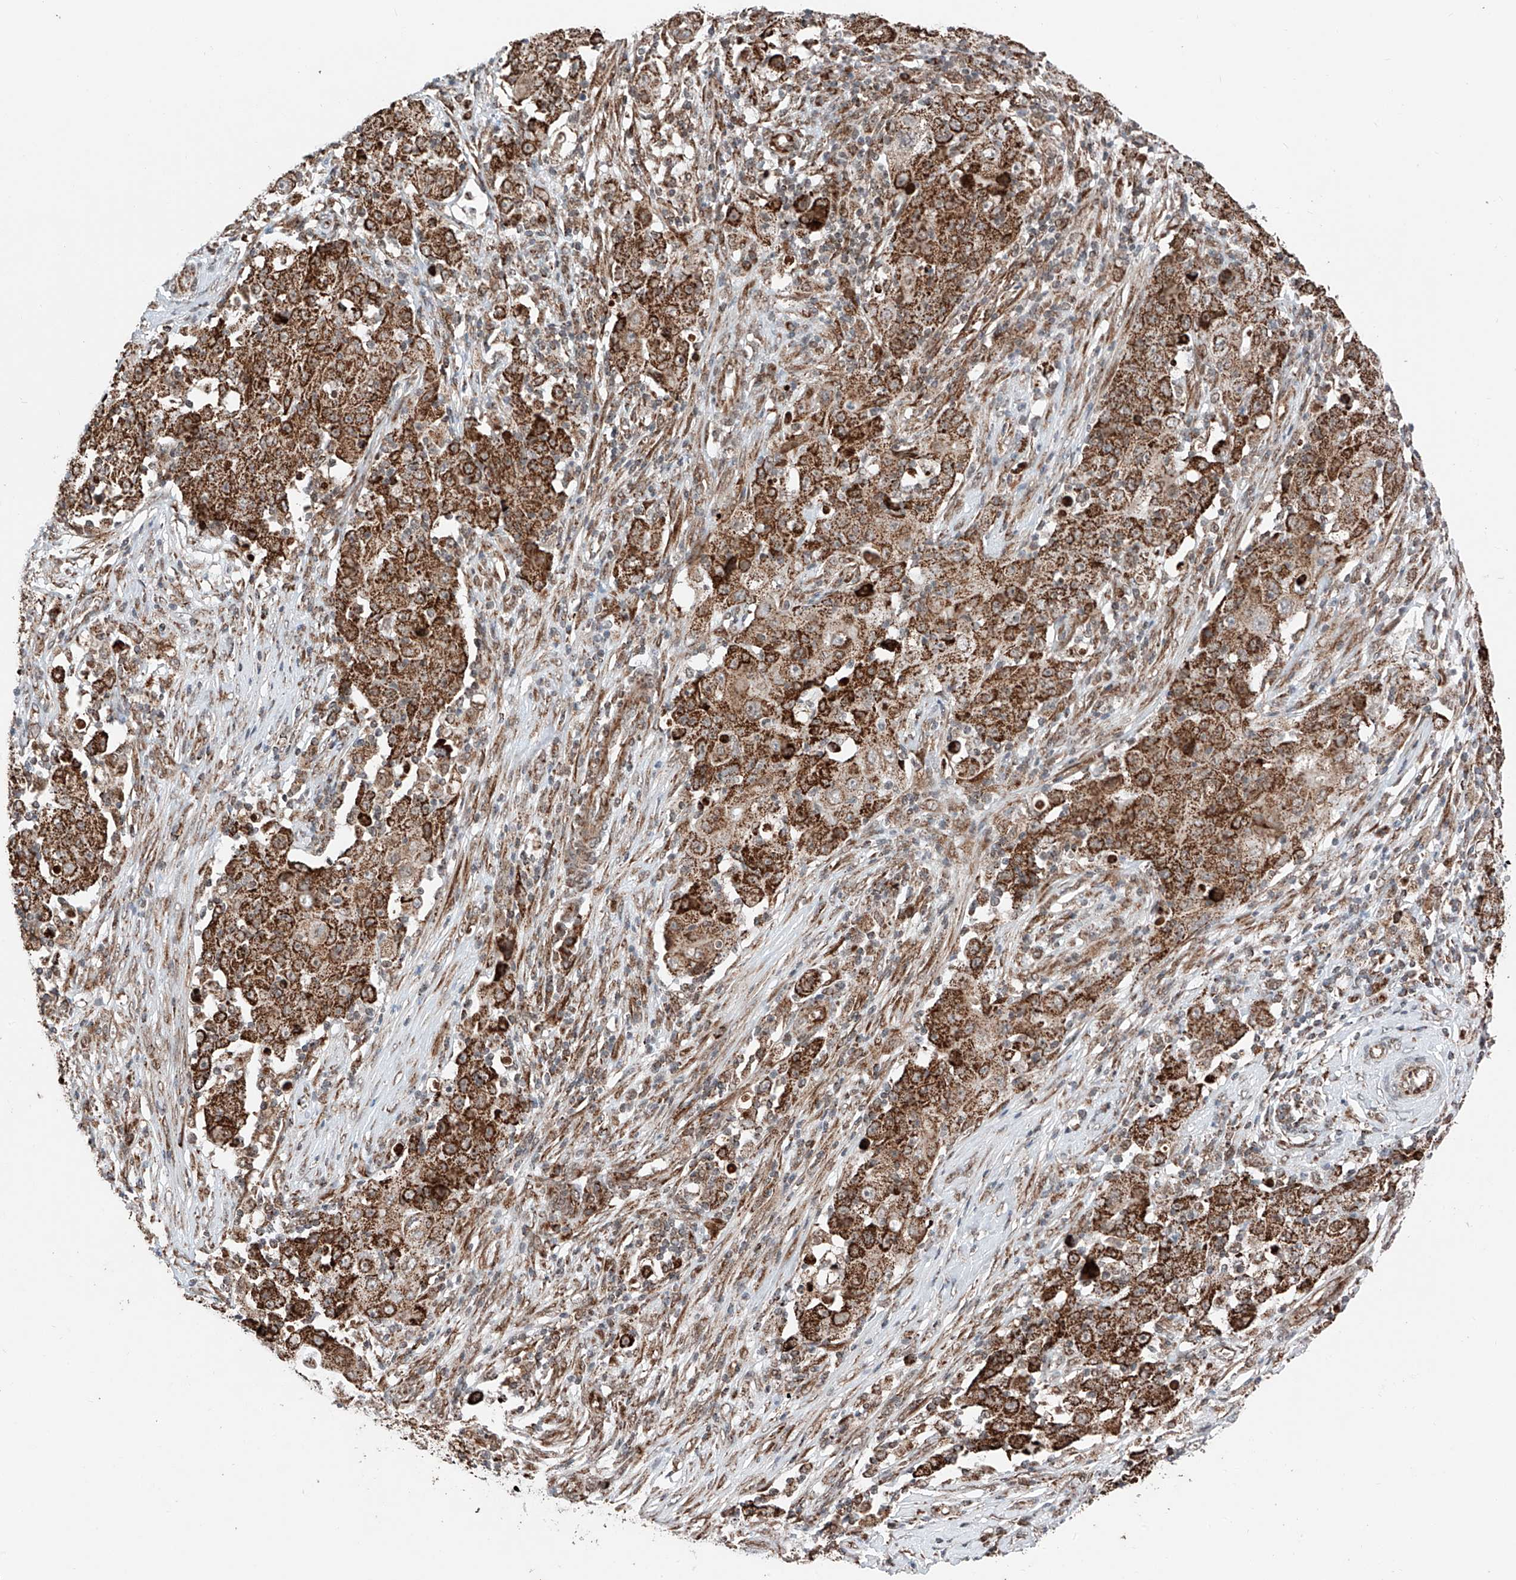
{"staining": {"intensity": "strong", "quantity": ">75%", "location": "cytoplasmic/membranous"}, "tissue": "ovarian cancer", "cell_type": "Tumor cells", "image_type": "cancer", "snomed": [{"axis": "morphology", "description": "Carcinoma, endometroid"}, {"axis": "topography", "description": "Ovary"}], "caption": "This micrograph displays immunohistochemistry staining of ovarian endometroid carcinoma, with high strong cytoplasmic/membranous positivity in approximately >75% of tumor cells.", "gene": "ZSCAN29", "patient": {"sex": "female", "age": 42}}